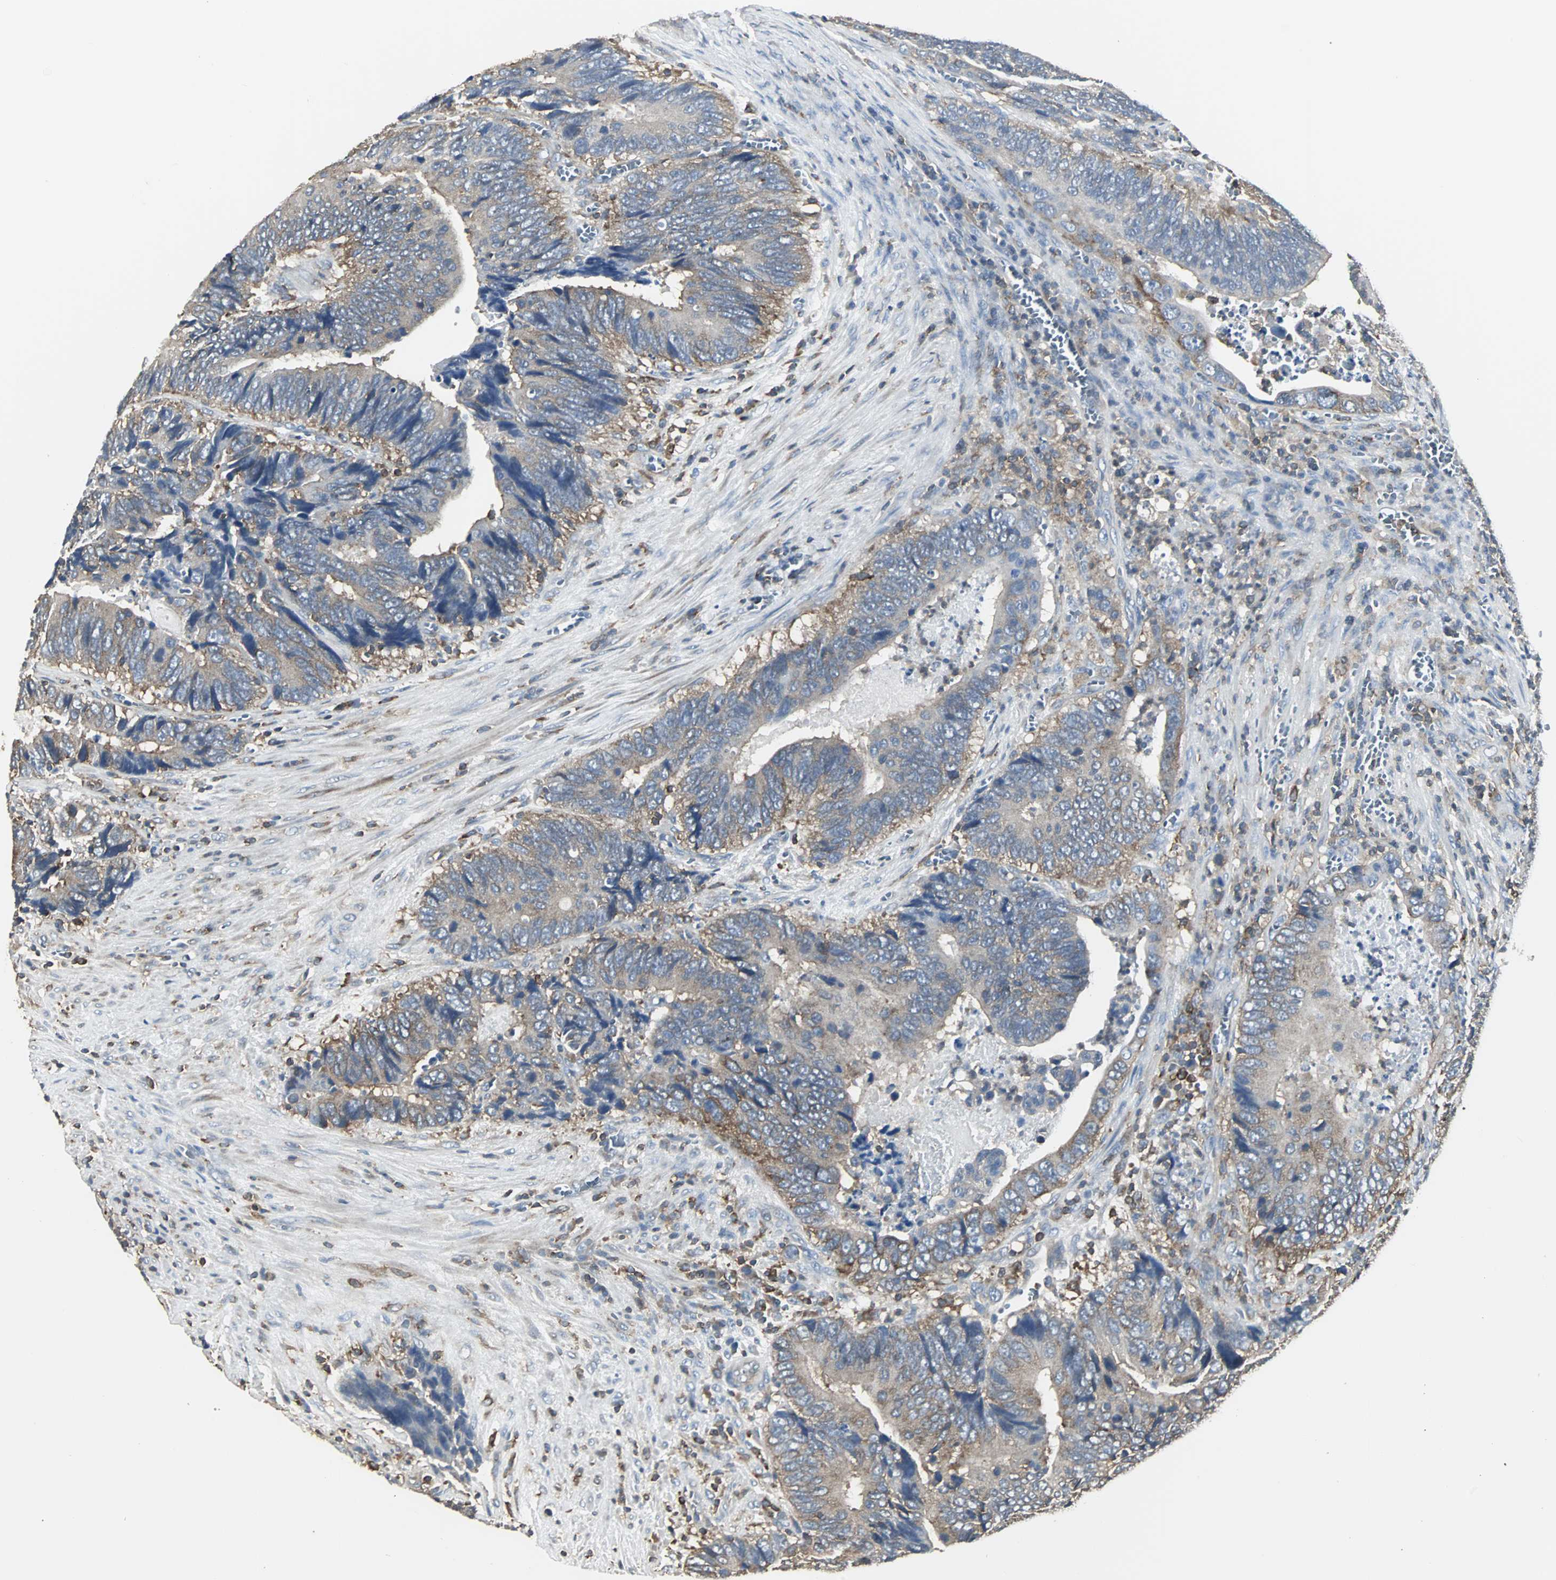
{"staining": {"intensity": "moderate", "quantity": ">75%", "location": "cytoplasmic/membranous"}, "tissue": "colorectal cancer", "cell_type": "Tumor cells", "image_type": "cancer", "snomed": [{"axis": "morphology", "description": "Adenocarcinoma, NOS"}, {"axis": "topography", "description": "Colon"}], "caption": "Immunohistochemical staining of human colorectal cancer (adenocarcinoma) reveals medium levels of moderate cytoplasmic/membranous expression in about >75% of tumor cells.", "gene": "LRRFIP1", "patient": {"sex": "male", "age": 72}}